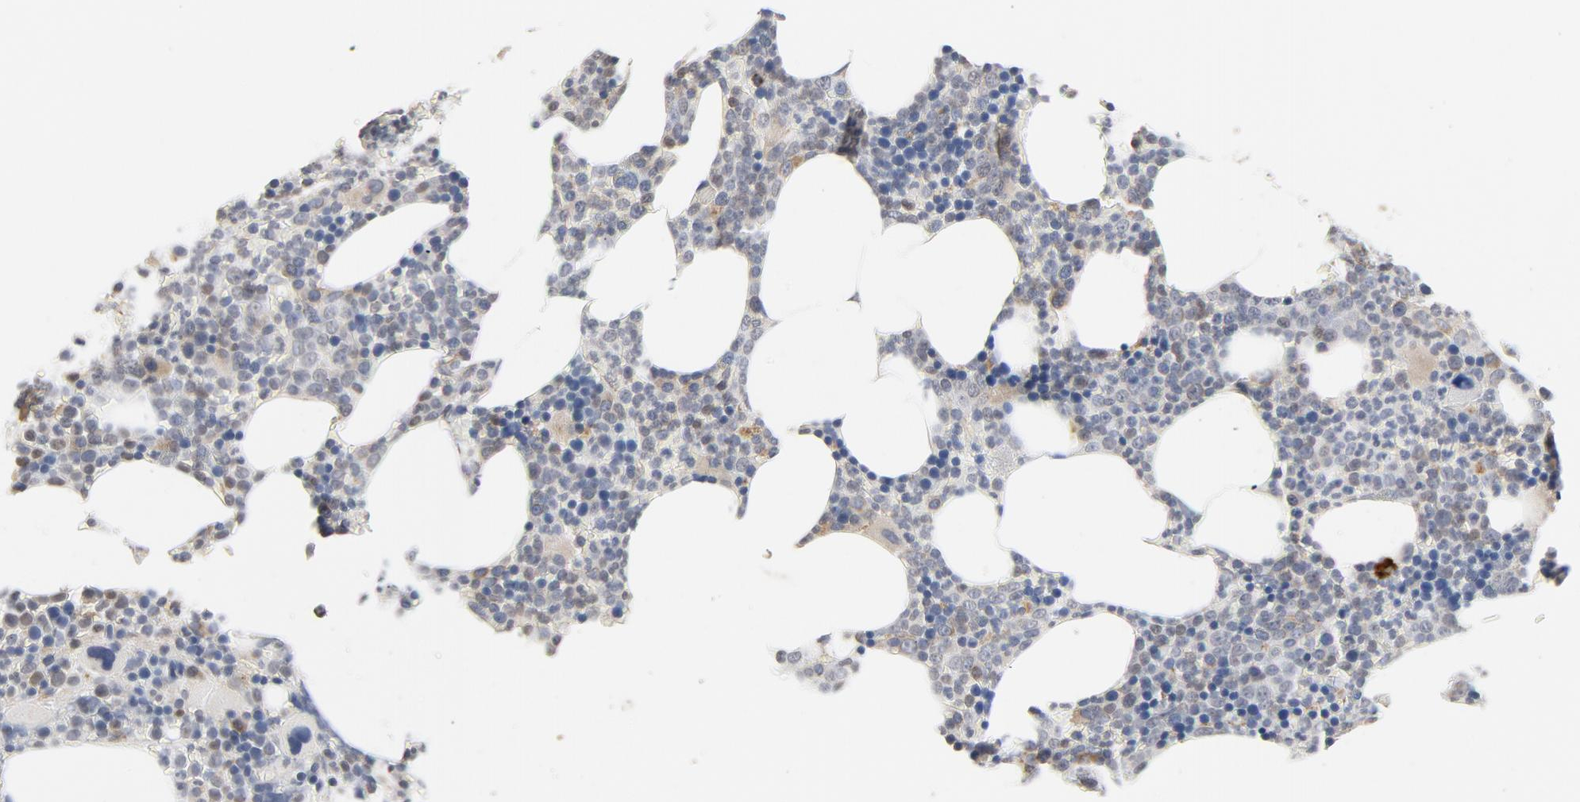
{"staining": {"intensity": "moderate", "quantity": "25%-75%", "location": "cytoplasmic/membranous"}, "tissue": "bone marrow", "cell_type": "Hematopoietic cells", "image_type": "normal", "snomed": [{"axis": "morphology", "description": "Normal tissue, NOS"}, {"axis": "topography", "description": "Bone marrow"}], "caption": "Benign bone marrow shows moderate cytoplasmic/membranous staining in approximately 25%-75% of hematopoietic cells Using DAB (3,3'-diaminobenzidine) (brown) and hematoxylin (blue) stains, captured at high magnification using brightfield microscopy..", "gene": "C14orf119", "patient": {"sex": "female", "age": 66}}